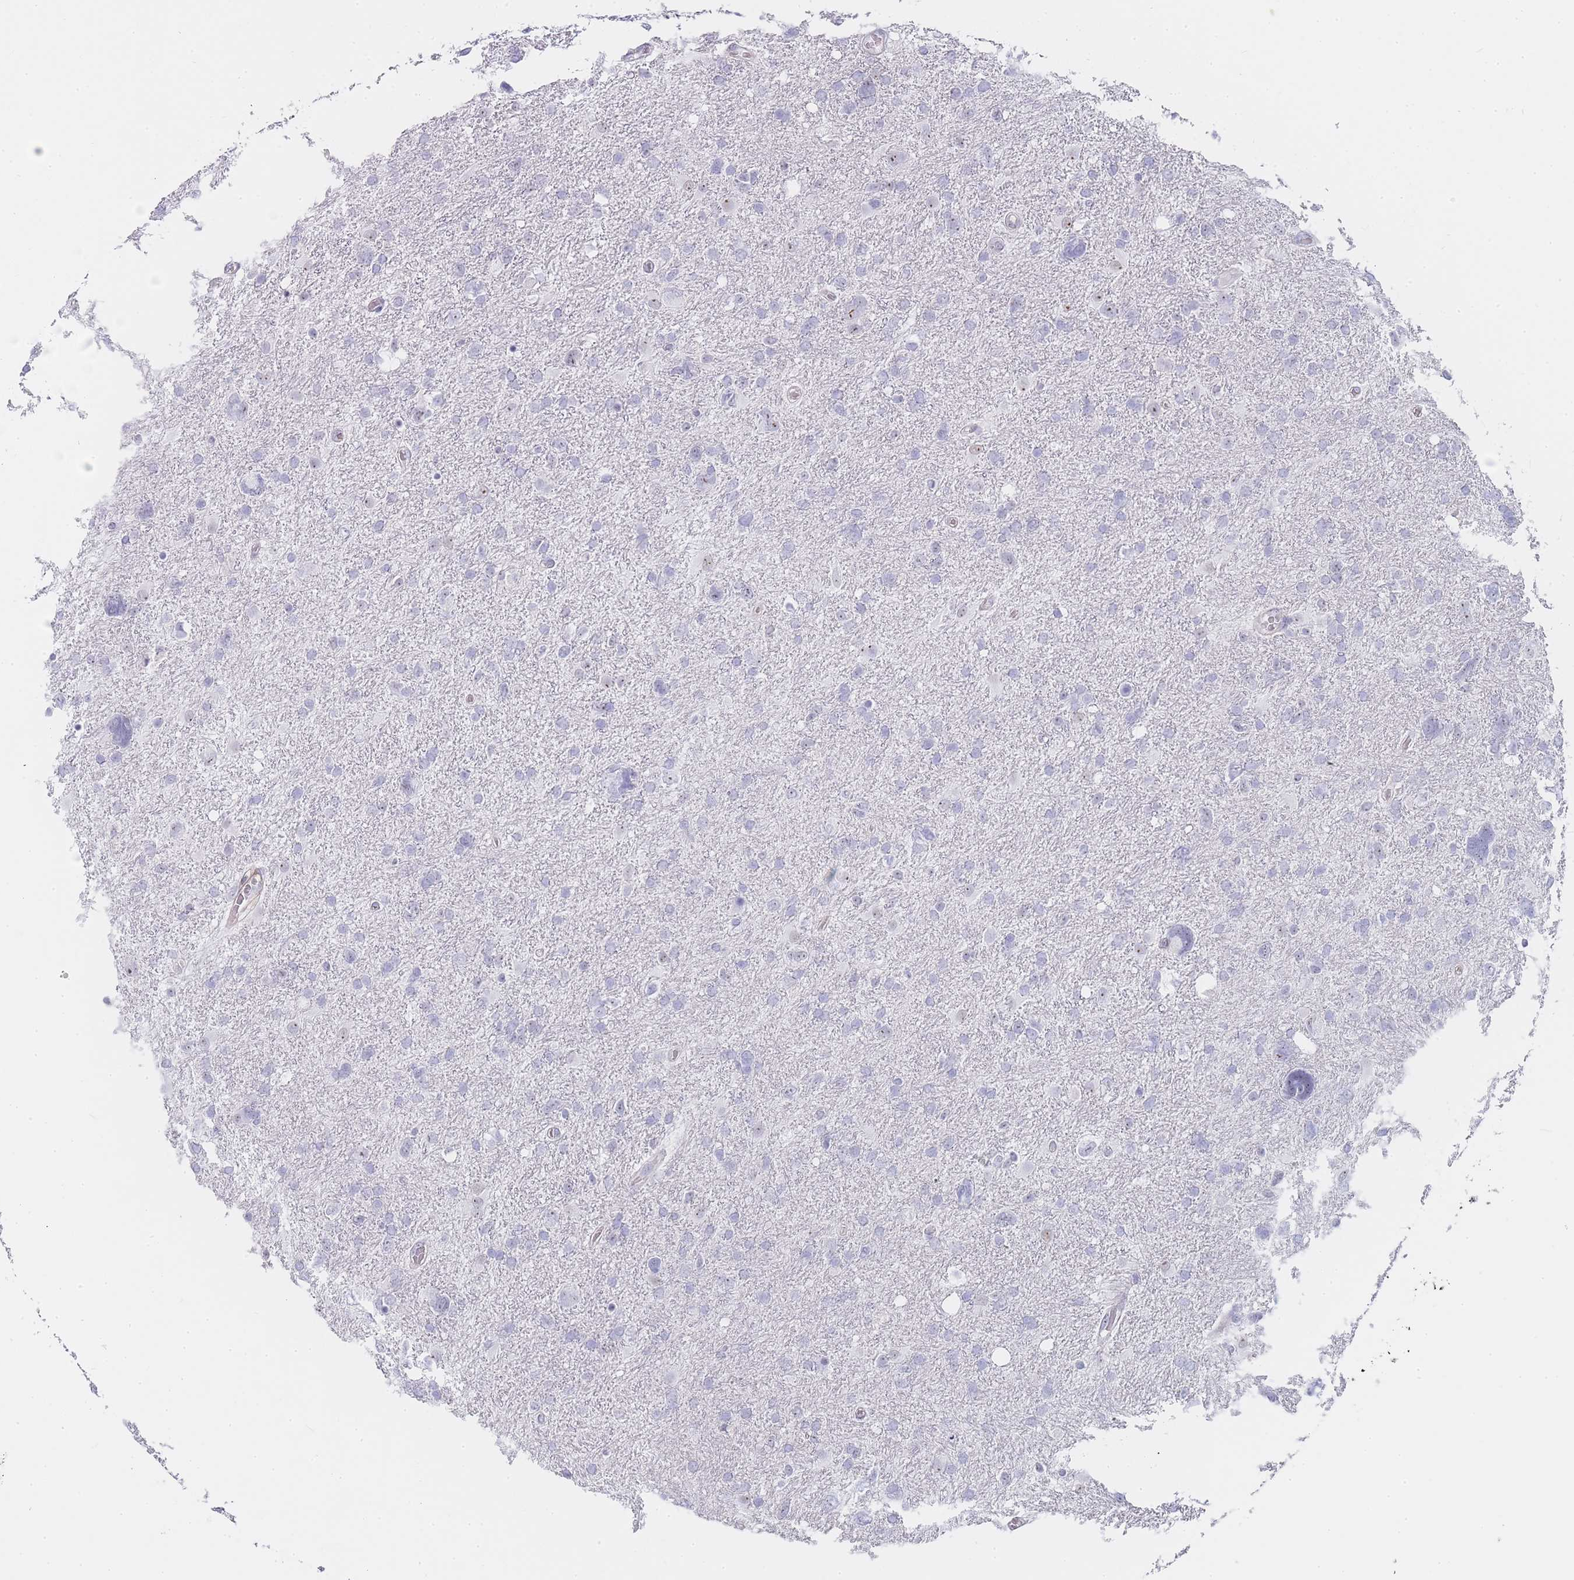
{"staining": {"intensity": "negative", "quantity": "none", "location": "none"}, "tissue": "glioma", "cell_type": "Tumor cells", "image_type": "cancer", "snomed": [{"axis": "morphology", "description": "Glioma, malignant, High grade"}, {"axis": "topography", "description": "Brain"}], "caption": "Micrograph shows no protein positivity in tumor cells of glioma tissue.", "gene": "NOP14", "patient": {"sex": "male", "age": 61}}